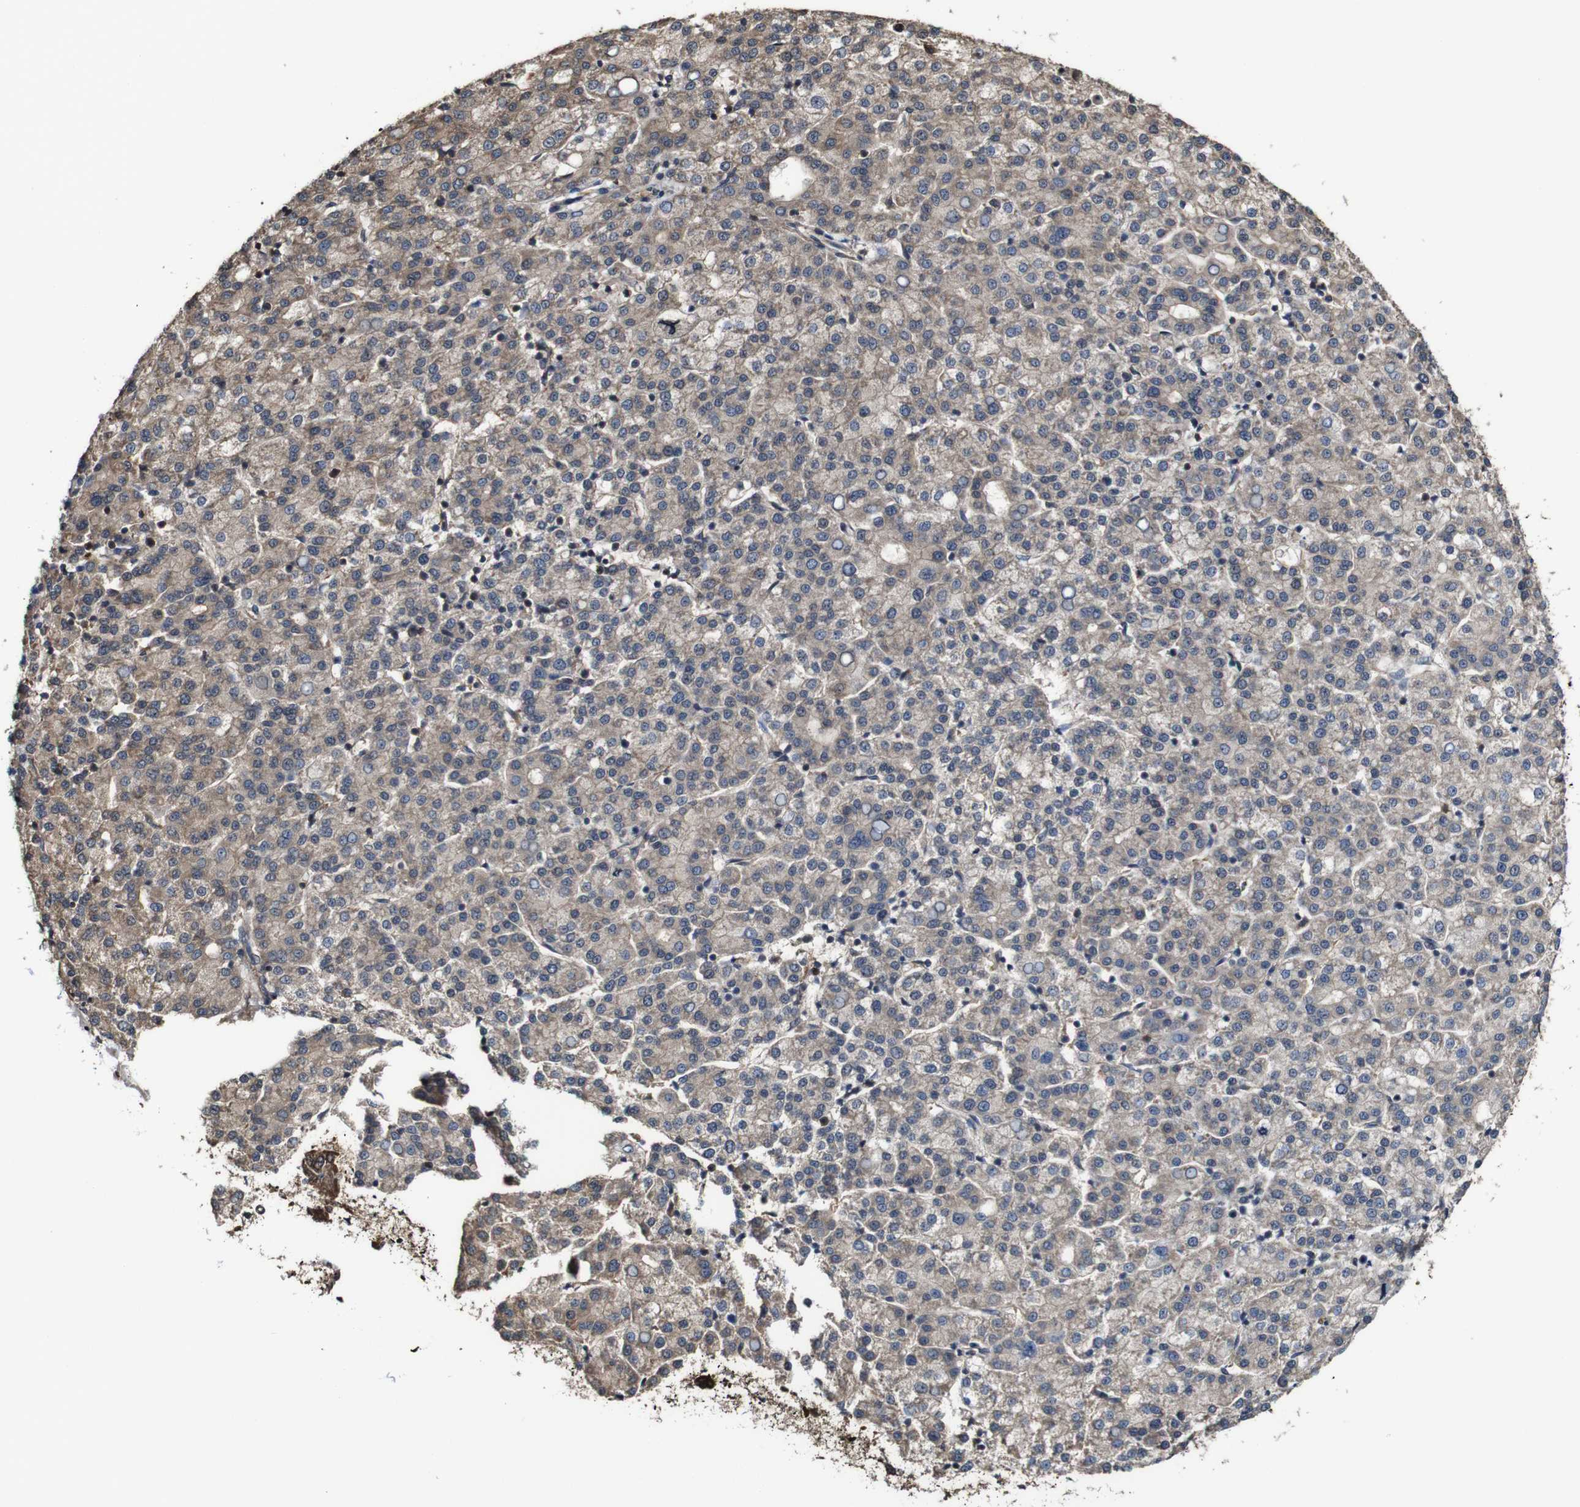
{"staining": {"intensity": "weak", "quantity": "25%-75%", "location": "cytoplasmic/membranous"}, "tissue": "liver cancer", "cell_type": "Tumor cells", "image_type": "cancer", "snomed": [{"axis": "morphology", "description": "Carcinoma, Hepatocellular, NOS"}, {"axis": "topography", "description": "Liver"}], "caption": "Human liver cancer (hepatocellular carcinoma) stained with a brown dye exhibits weak cytoplasmic/membranous positive positivity in about 25%-75% of tumor cells.", "gene": "PTPRR", "patient": {"sex": "female", "age": 58}}